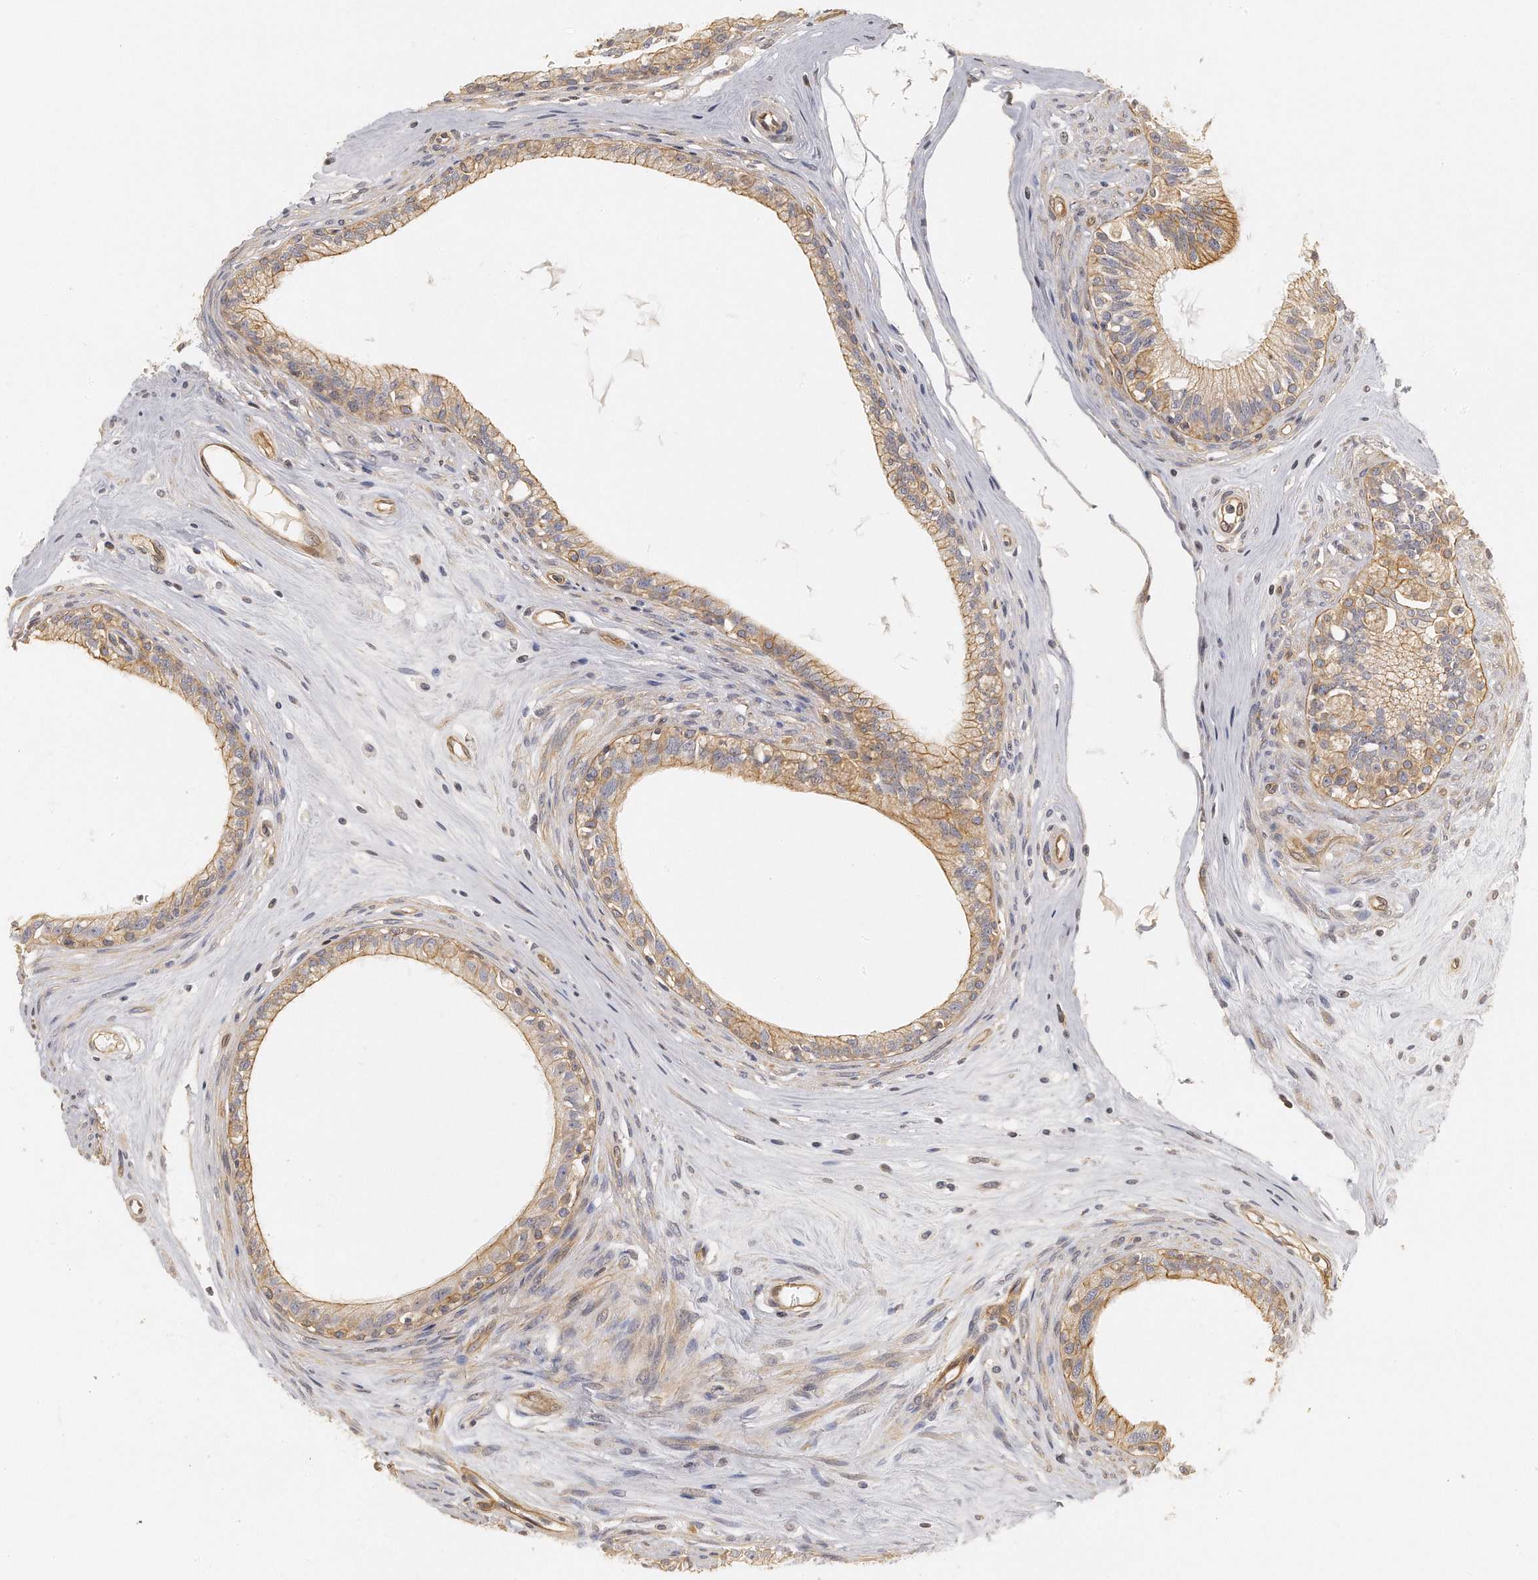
{"staining": {"intensity": "moderate", "quantity": "25%-75%", "location": "cytoplasmic/membranous"}, "tissue": "epididymis", "cell_type": "Glandular cells", "image_type": "normal", "snomed": [{"axis": "morphology", "description": "Normal tissue, NOS"}, {"axis": "morphology", "description": "Inflammation, NOS"}, {"axis": "topography", "description": "Epididymis"}], "caption": "Immunohistochemistry (IHC) (DAB (3,3'-diaminobenzidine)) staining of benign human epididymis displays moderate cytoplasmic/membranous protein expression in approximately 25%-75% of glandular cells.", "gene": "CHST7", "patient": {"sex": "male", "age": 84}}